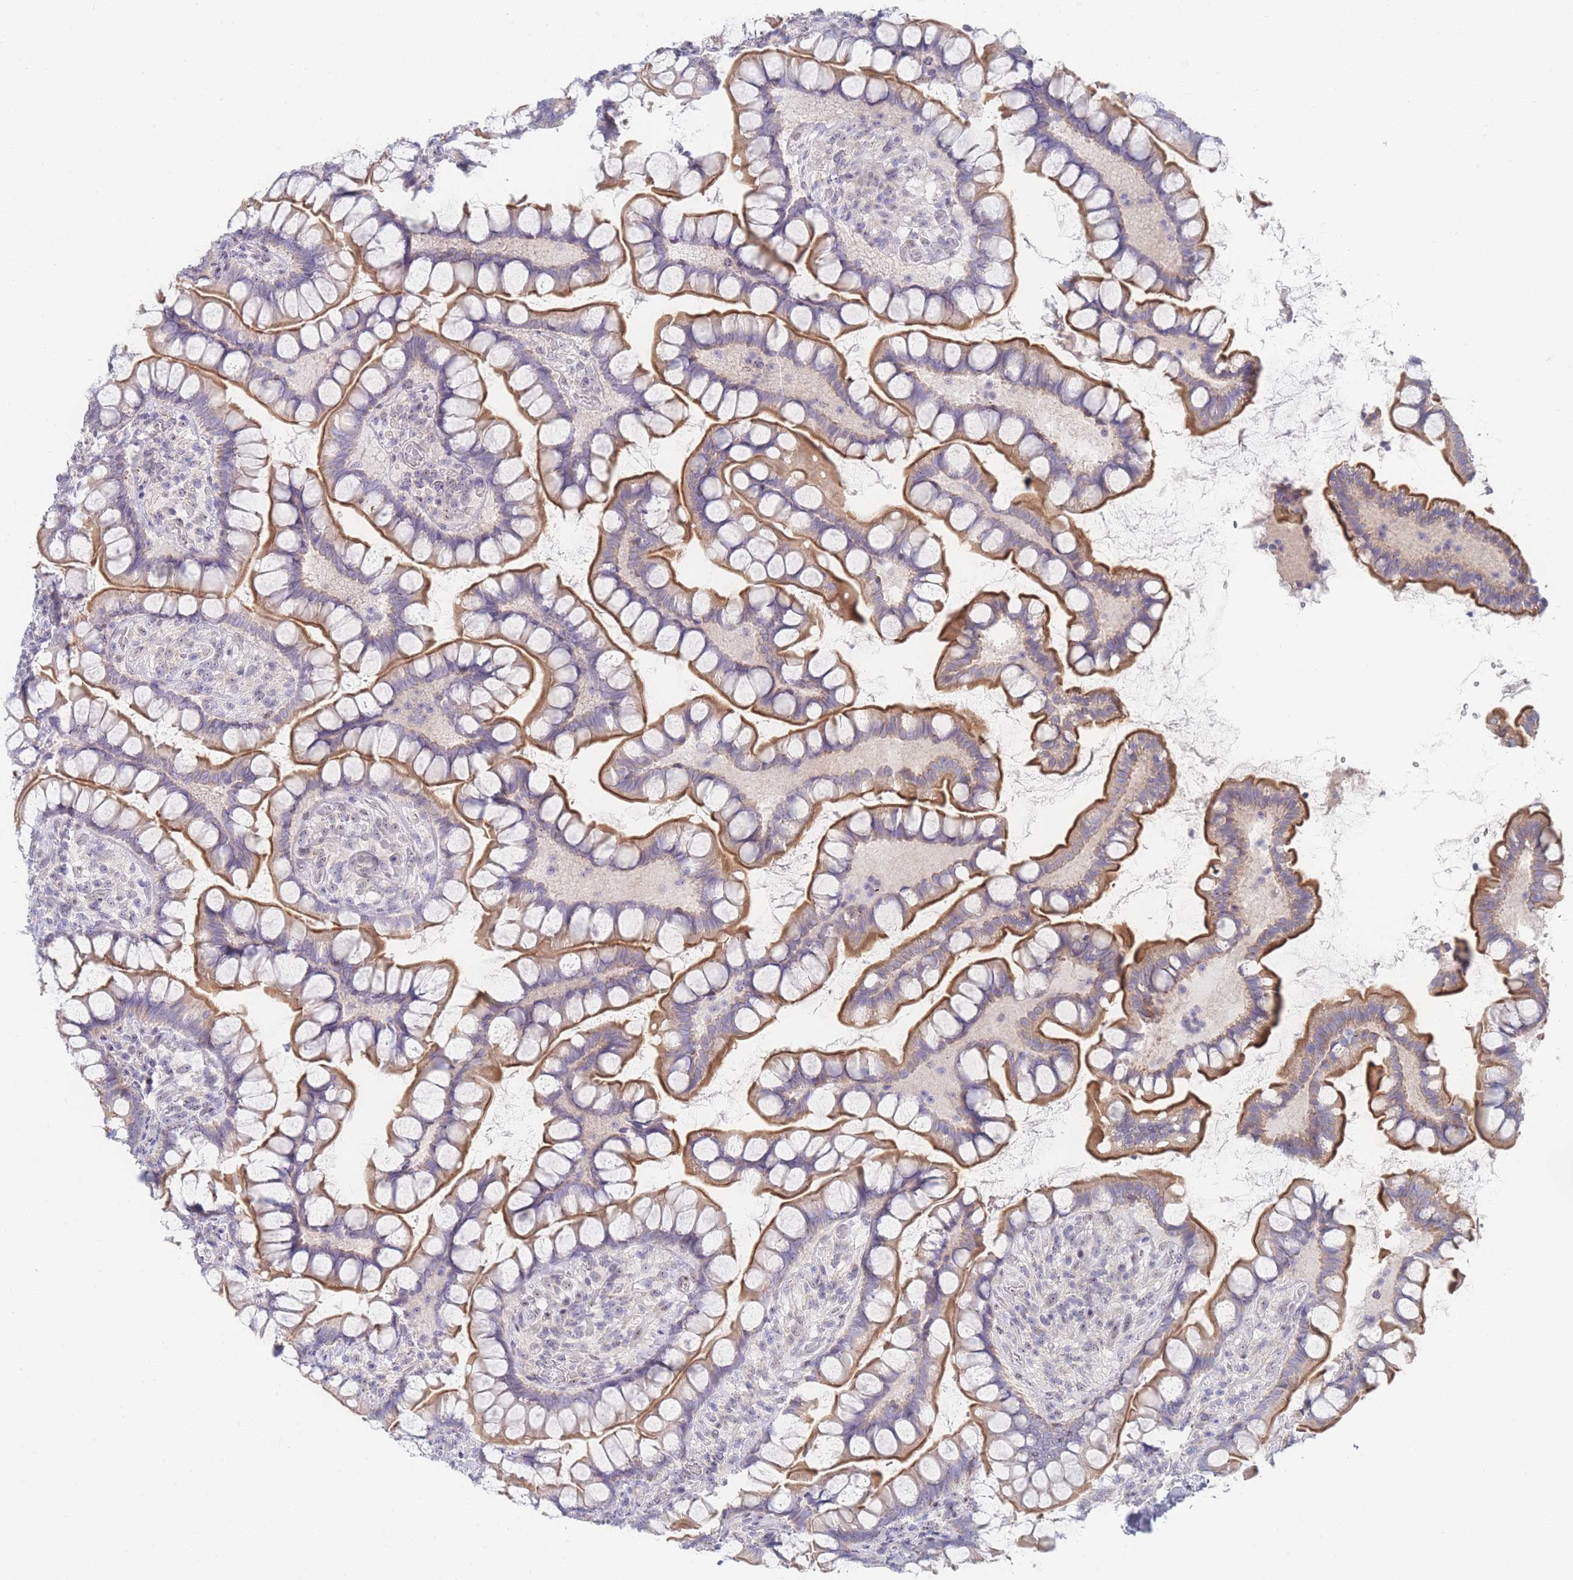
{"staining": {"intensity": "moderate", "quantity": "25%-75%", "location": "cytoplasmic/membranous"}, "tissue": "small intestine", "cell_type": "Glandular cells", "image_type": "normal", "snomed": [{"axis": "morphology", "description": "Normal tissue, NOS"}, {"axis": "topography", "description": "Small intestine"}], "caption": "The photomicrograph shows immunohistochemical staining of normal small intestine. There is moderate cytoplasmic/membranous expression is appreciated in about 25%-75% of glandular cells. The staining was performed using DAB, with brown indicating positive protein expression. Nuclei are stained blue with hematoxylin.", "gene": "ZNF142", "patient": {"sex": "male", "age": 70}}